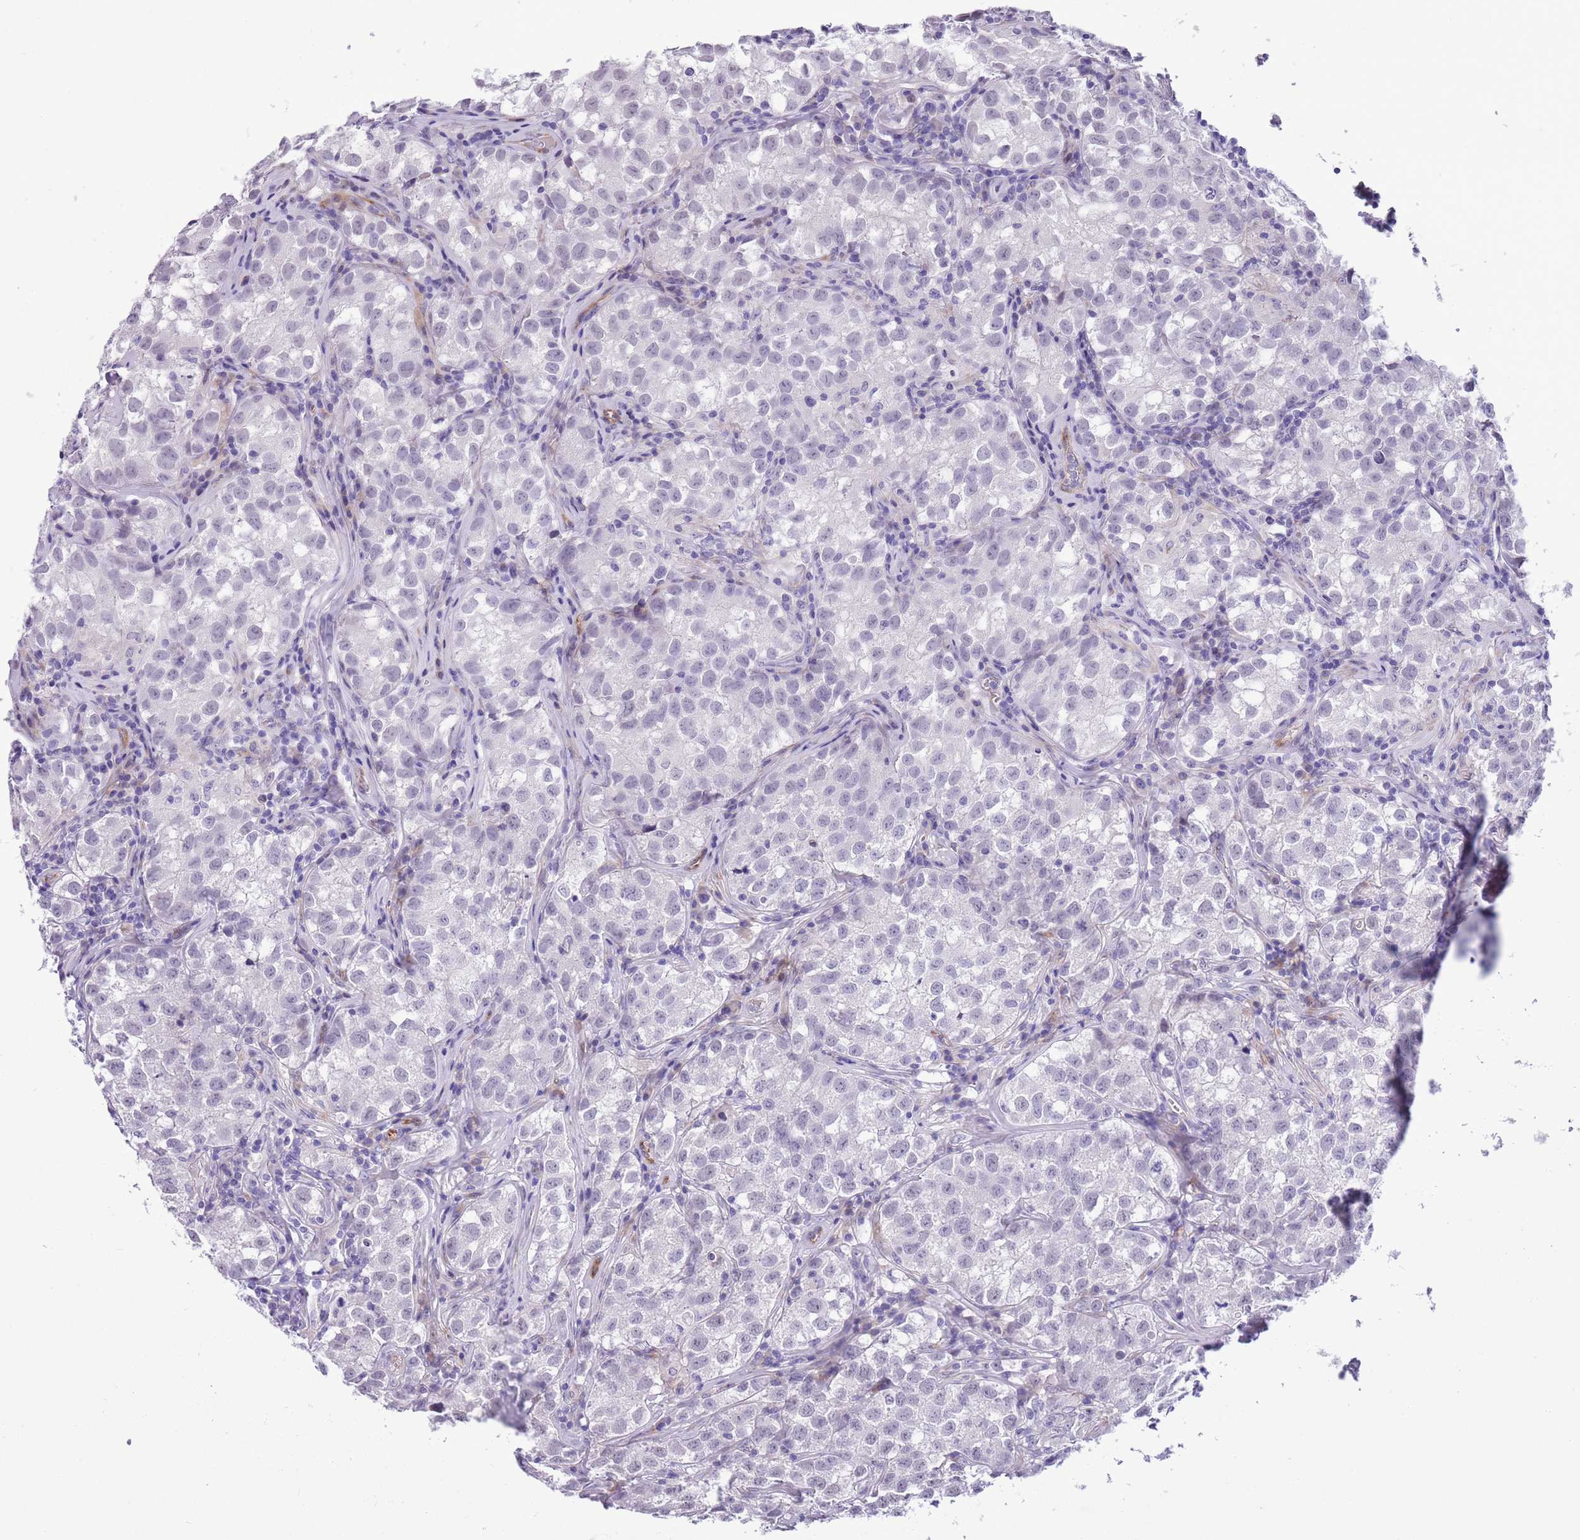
{"staining": {"intensity": "negative", "quantity": "none", "location": "none"}, "tissue": "testis cancer", "cell_type": "Tumor cells", "image_type": "cancer", "snomed": [{"axis": "morphology", "description": "Seminoma, NOS"}, {"axis": "morphology", "description": "Carcinoma, Embryonal, NOS"}, {"axis": "topography", "description": "Testis"}], "caption": "Tumor cells show no significant positivity in testis seminoma.", "gene": "MRPL32", "patient": {"sex": "male", "age": 43}}